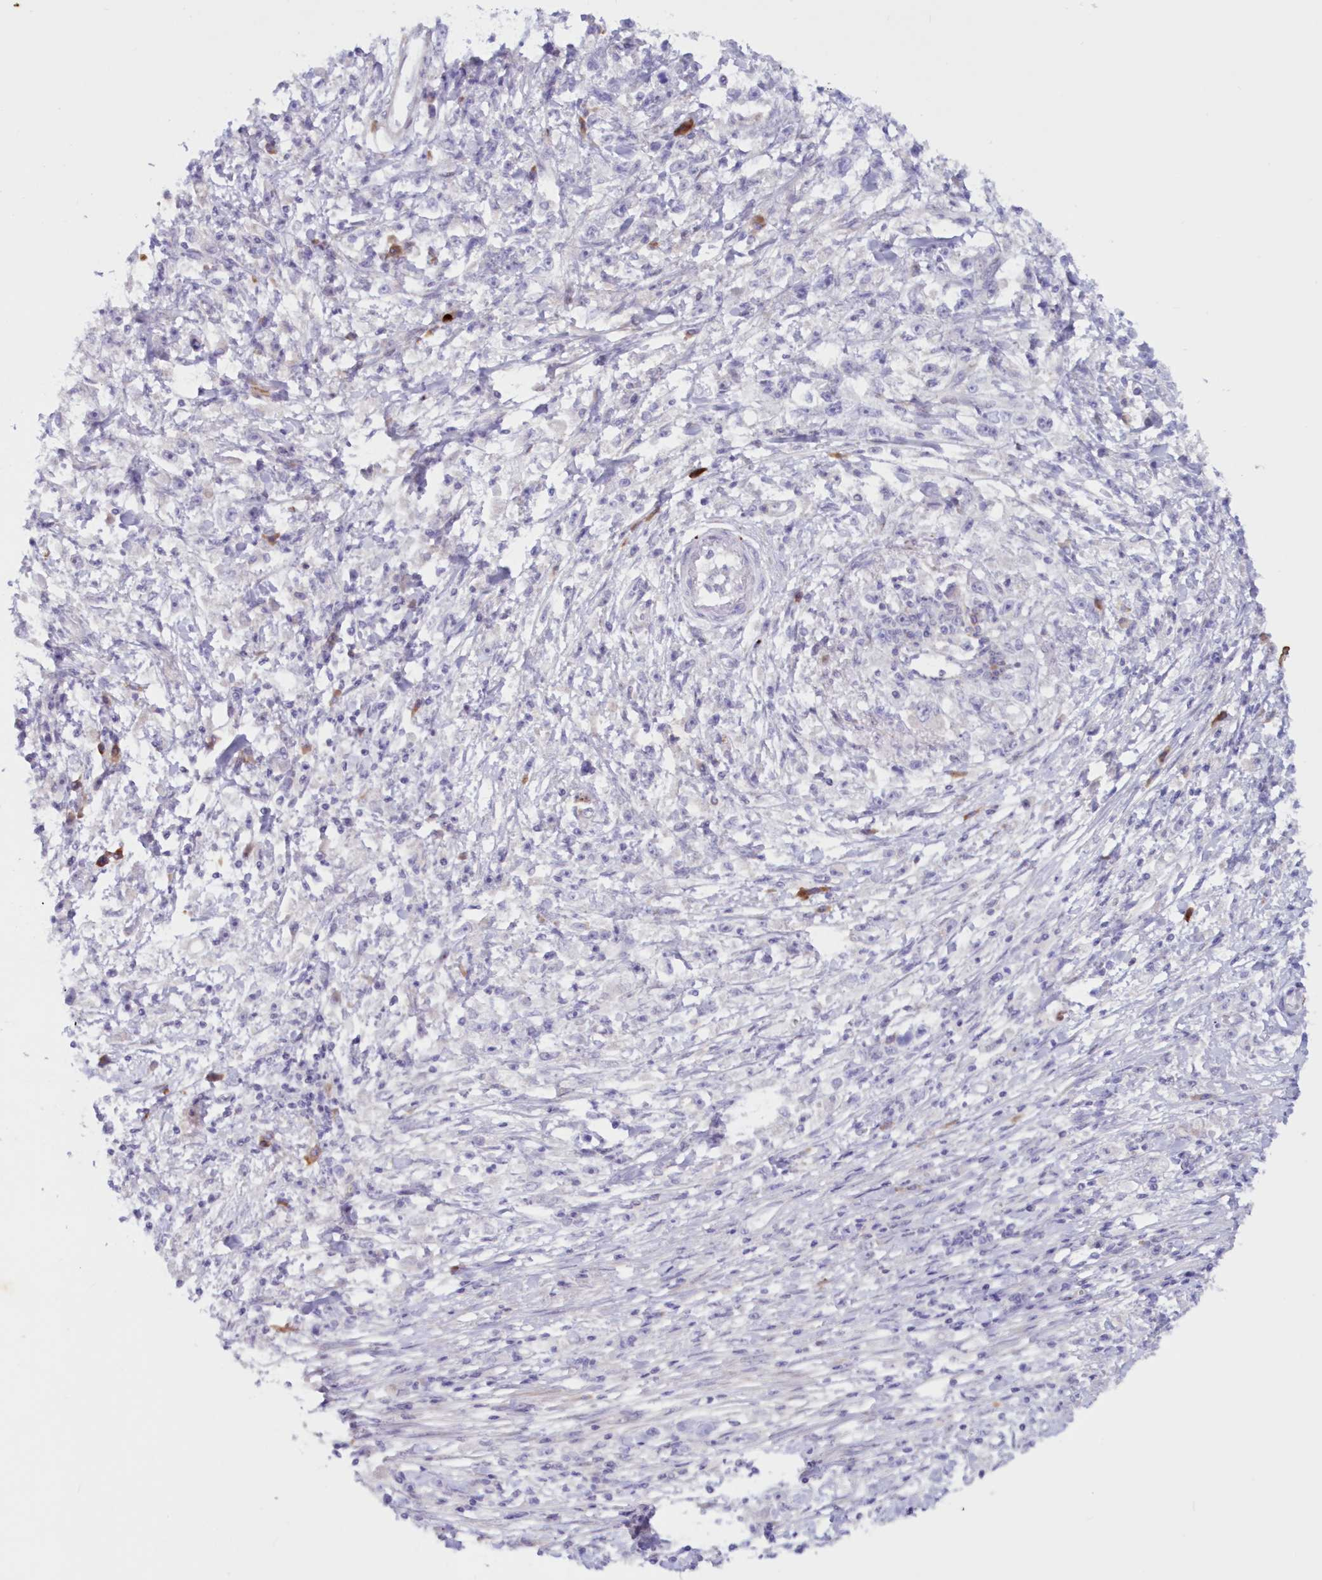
{"staining": {"intensity": "negative", "quantity": "none", "location": "none"}, "tissue": "stomach cancer", "cell_type": "Tumor cells", "image_type": "cancer", "snomed": [{"axis": "morphology", "description": "Adenocarcinoma, NOS"}, {"axis": "topography", "description": "Stomach"}], "caption": "Tumor cells show no significant positivity in adenocarcinoma (stomach).", "gene": "SNED1", "patient": {"sex": "female", "age": 59}}